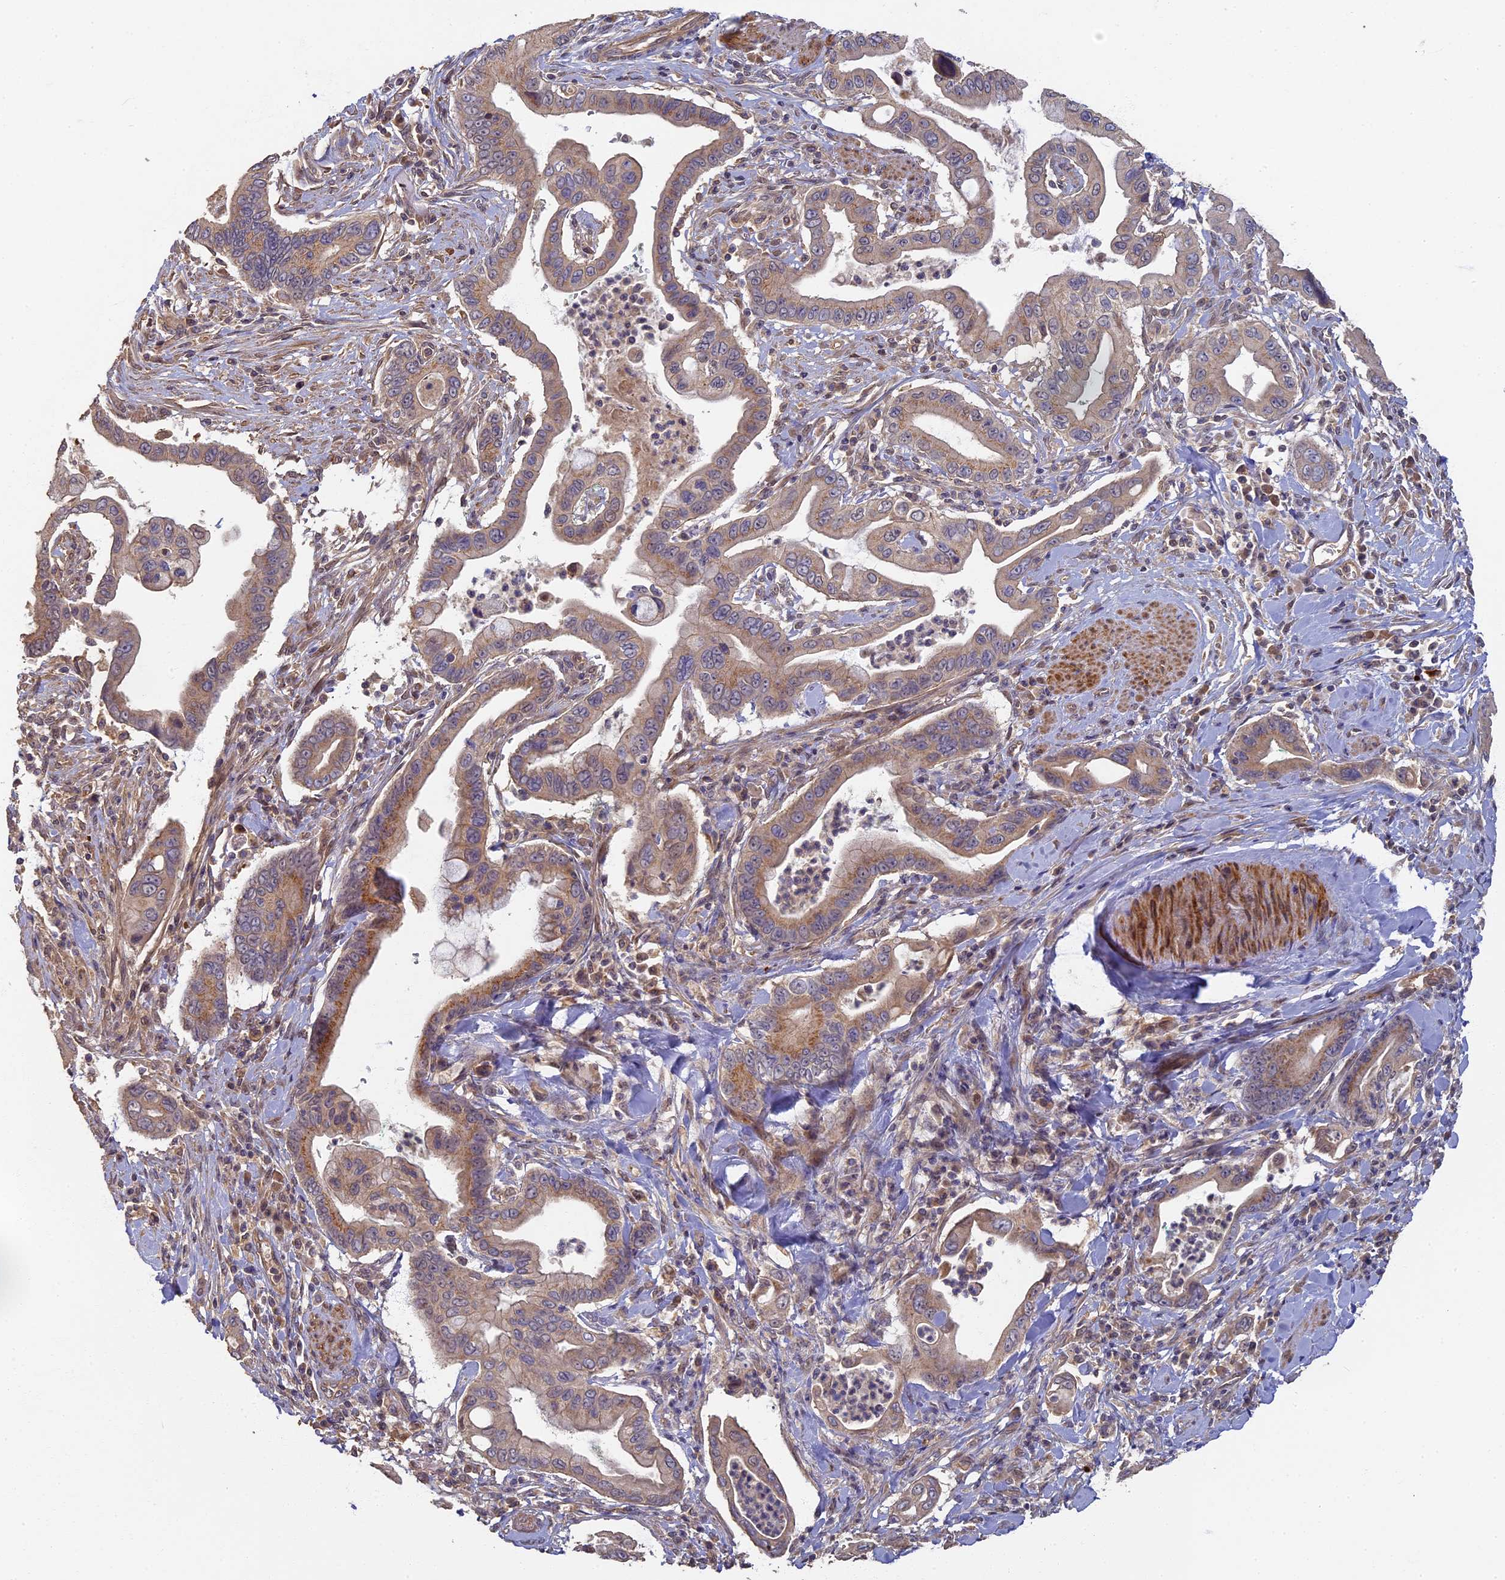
{"staining": {"intensity": "weak", "quantity": ">75%", "location": "cytoplasmic/membranous"}, "tissue": "pancreatic cancer", "cell_type": "Tumor cells", "image_type": "cancer", "snomed": [{"axis": "morphology", "description": "Adenocarcinoma, NOS"}, {"axis": "topography", "description": "Pancreas"}], "caption": "This micrograph shows pancreatic cancer (adenocarcinoma) stained with immunohistochemistry to label a protein in brown. The cytoplasmic/membranous of tumor cells show weak positivity for the protein. Nuclei are counter-stained blue.", "gene": "RSPH3", "patient": {"sex": "male", "age": 78}}